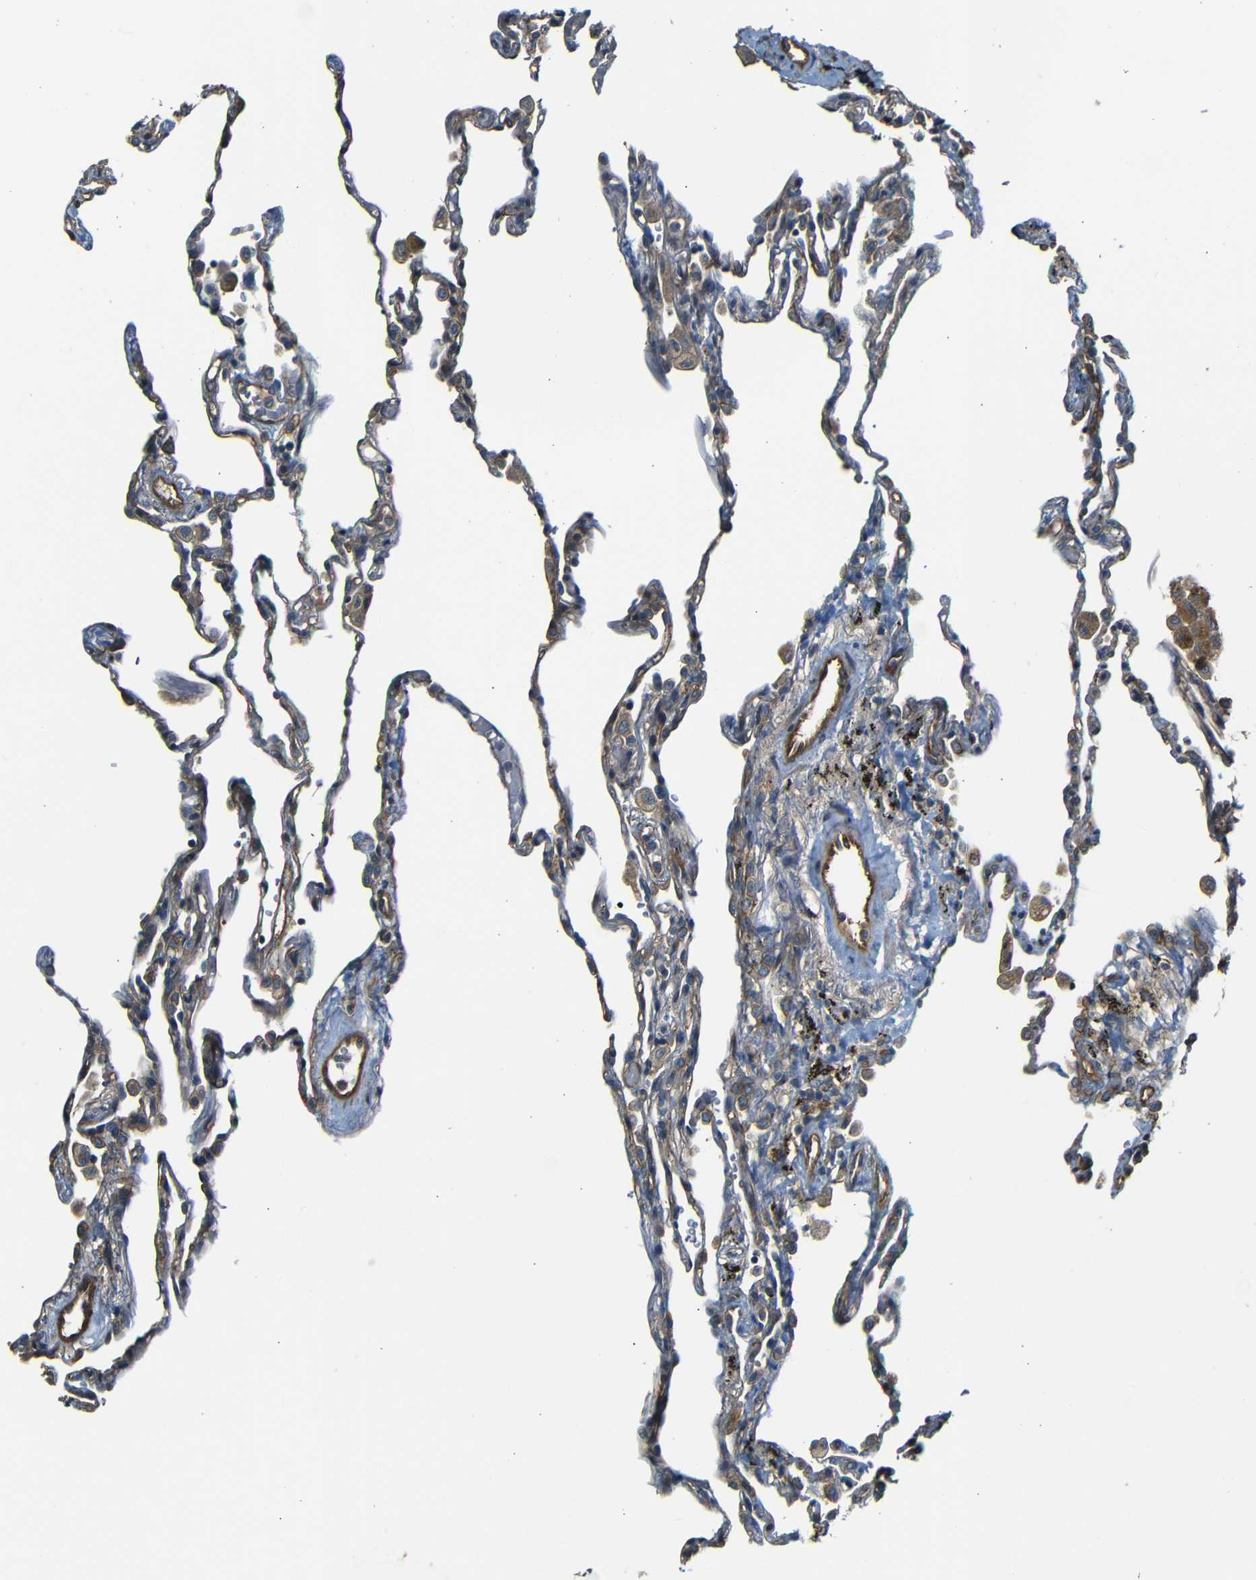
{"staining": {"intensity": "moderate", "quantity": "25%-75%", "location": "cytoplasmic/membranous"}, "tissue": "lung", "cell_type": "Alveolar cells", "image_type": "normal", "snomed": [{"axis": "morphology", "description": "Normal tissue, NOS"}, {"axis": "topography", "description": "Lung"}], "caption": "There is medium levels of moderate cytoplasmic/membranous positivity in alveolar cells of unremarkable lung, as demonstrated by immunohistochemical staining (brown color).", "gene": "RELL1", "patient": {"sex": "male", "age": 59}}